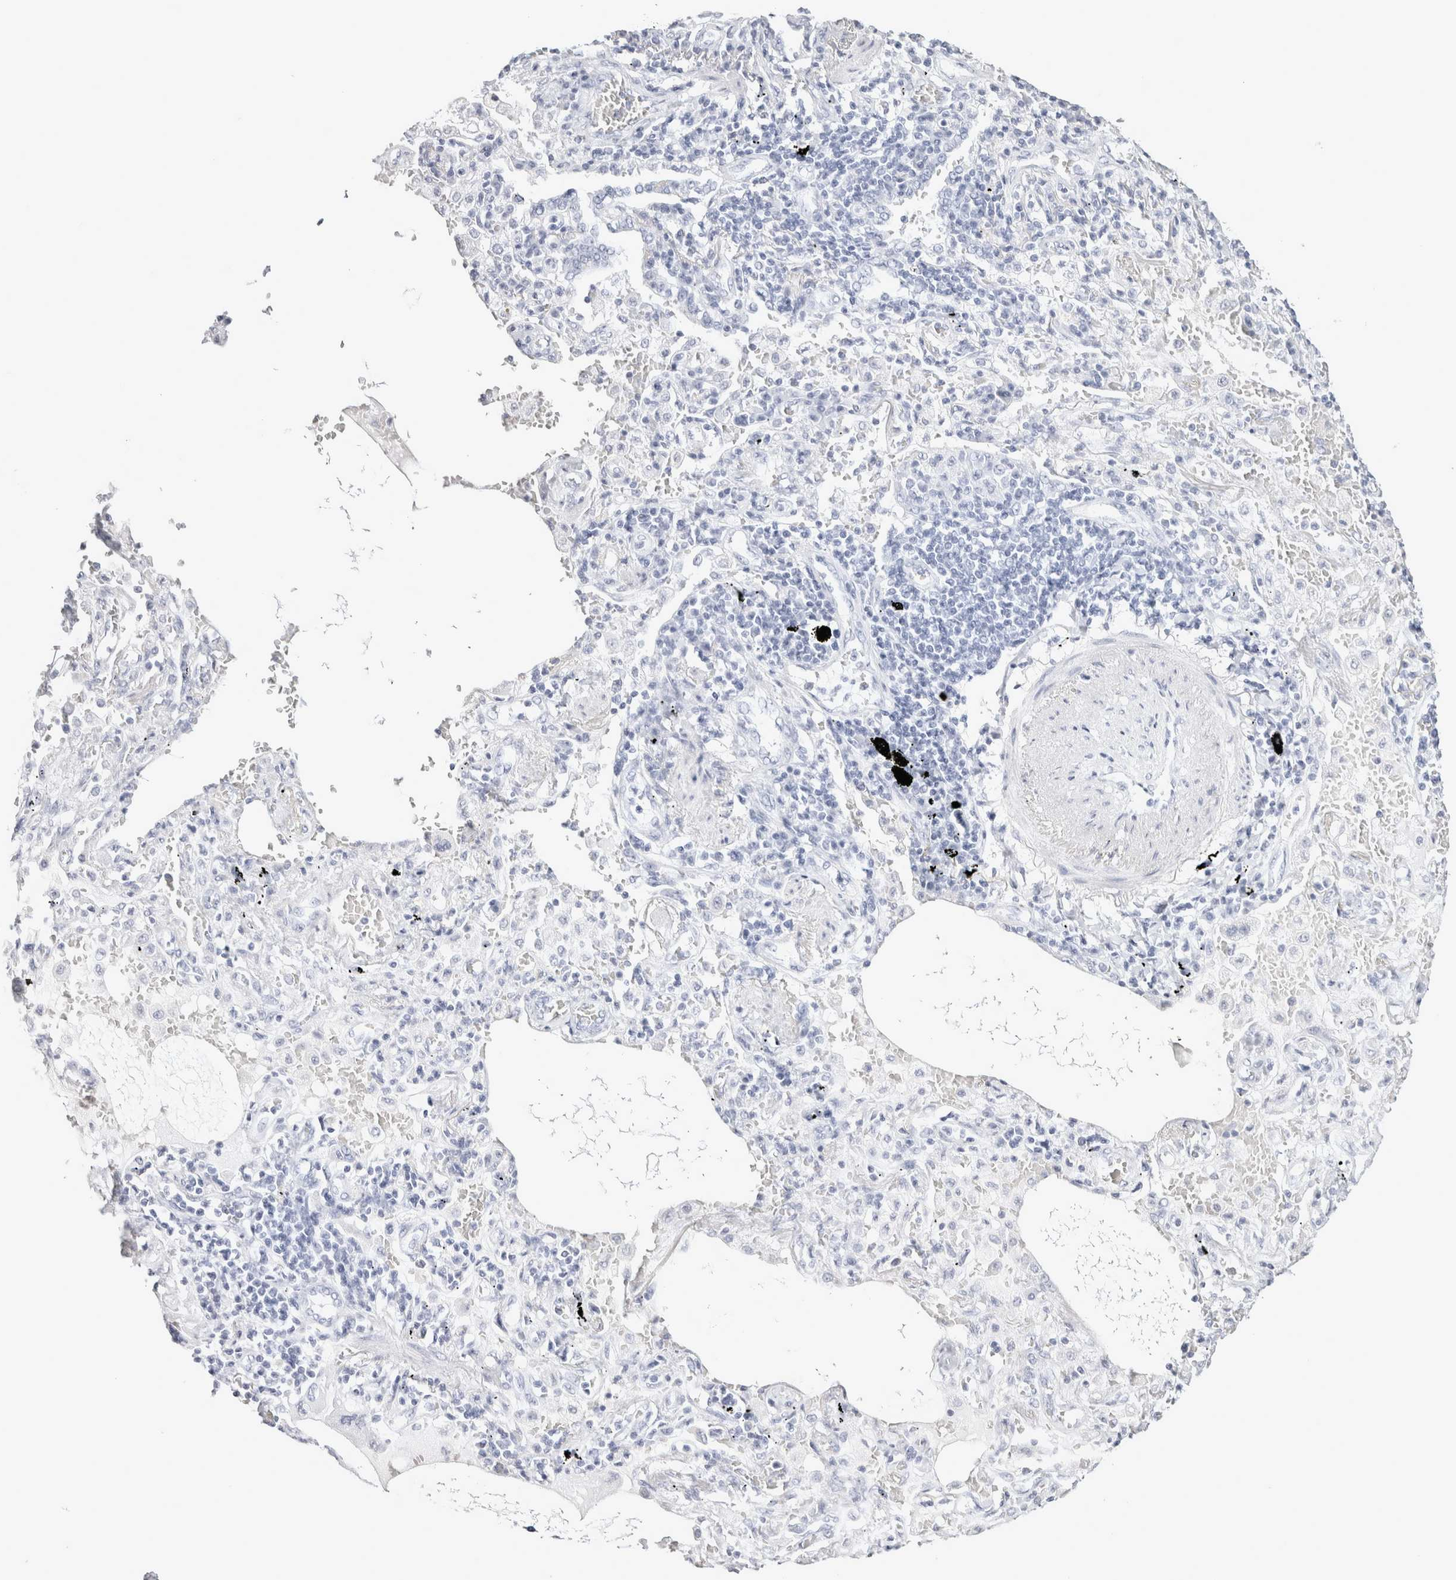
{"staining": {"intensity": "negative", "quantity": "none", "location": "none"}, "tissue": "lung cancer", "cell_type": "Tumor cells", "image_type": "cancer", "snomed": [{"axis": "morphology", "description": "Adenocarcinoma, NOS"}, {"axis": "topography", "description": "Lung"}], "caption": "Tumor cells are negative for brown protein staining in lung cancer.", "gene": "GARIN1A", "patient": {"sex": "female", "age": 65}}